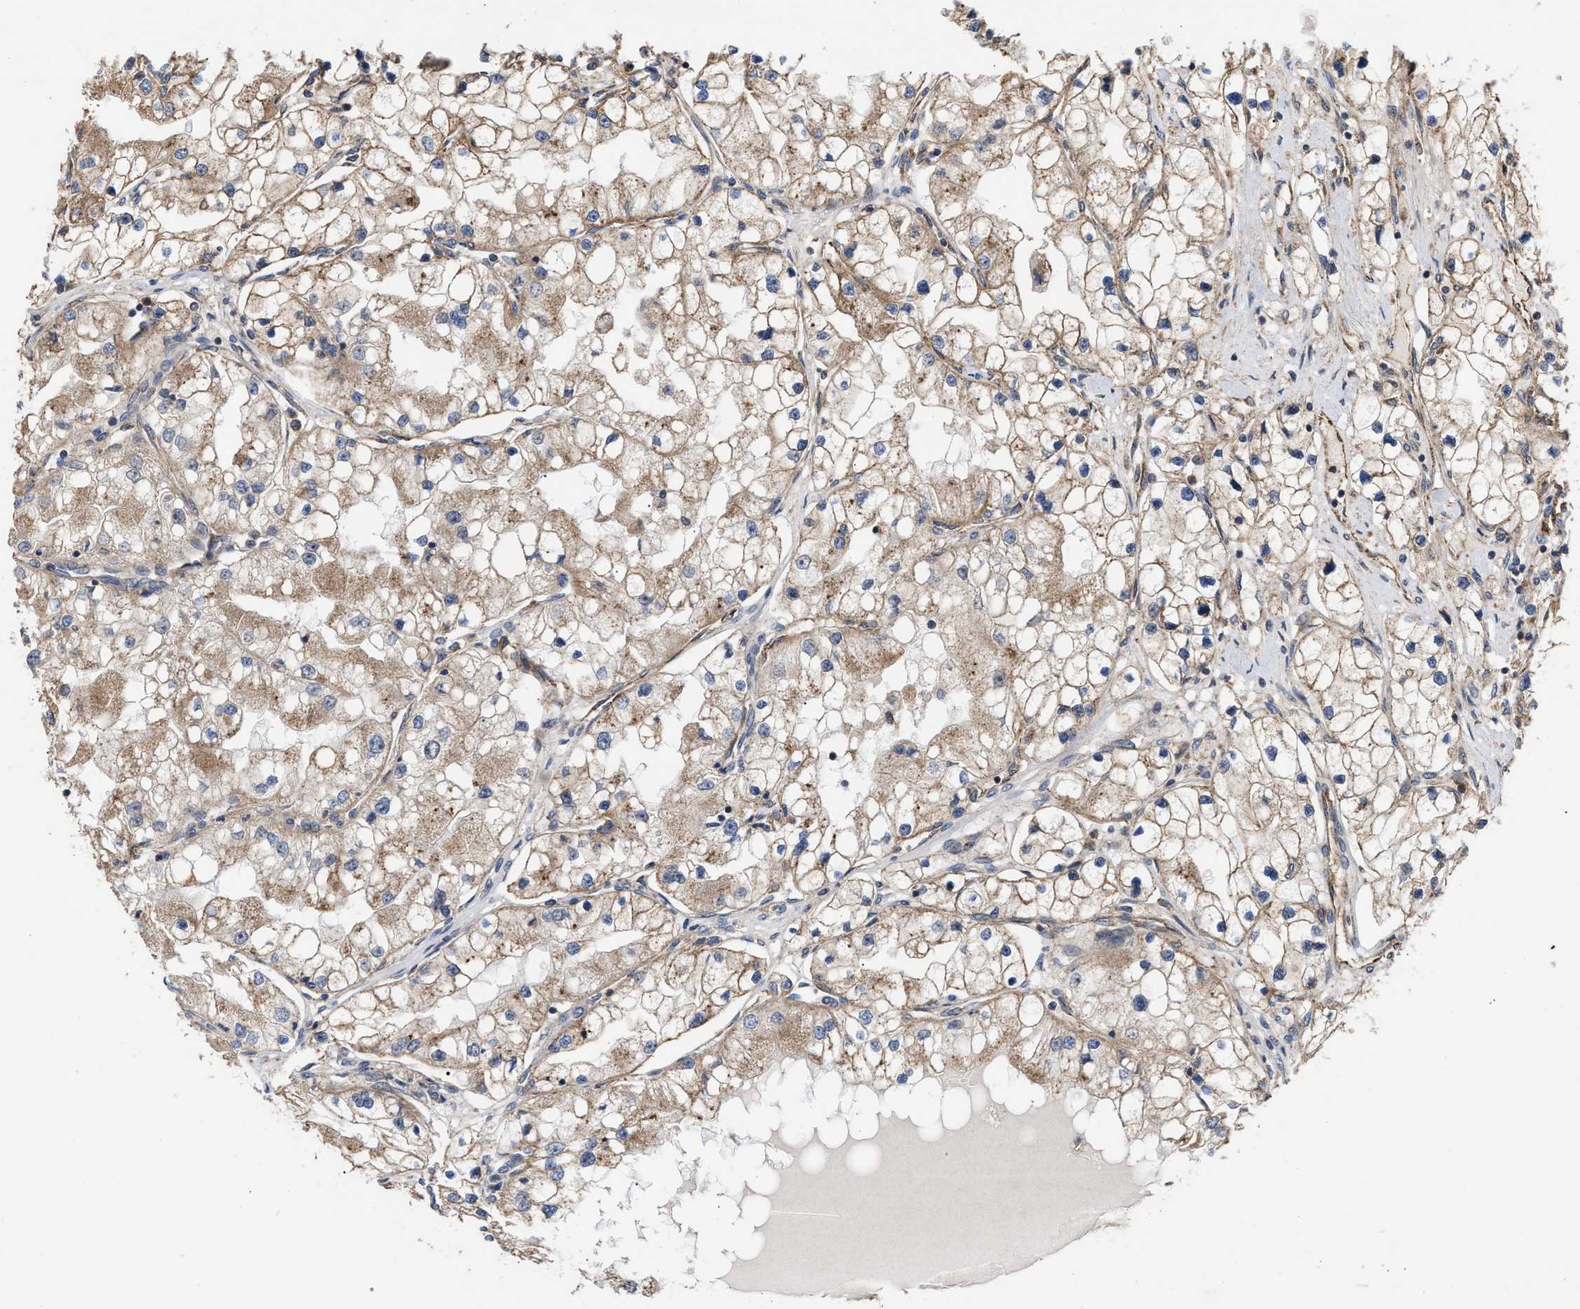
{"staining": {"intensity": "moderate", "quantity": "25%-75%", "location": "cytoplasmic/membranous"}, "tissue": "renal cancer", "cell_type": "Tumor cells", "image_type": "cancer", "snomed": [{"axis": "morphology", "description": "Adenocarcinoma, NOS"}, {"axis": "topography", "description": "Kidney"}], "caption": "This is a micrograph of immunohistochemistry staining of renal adenocarcinoma, which shows moderate positivity in the cytoplasmic/membranous of tumor cells.", "gene": "EXOSC2", "patient": {"sex": "male", "age": 68}}